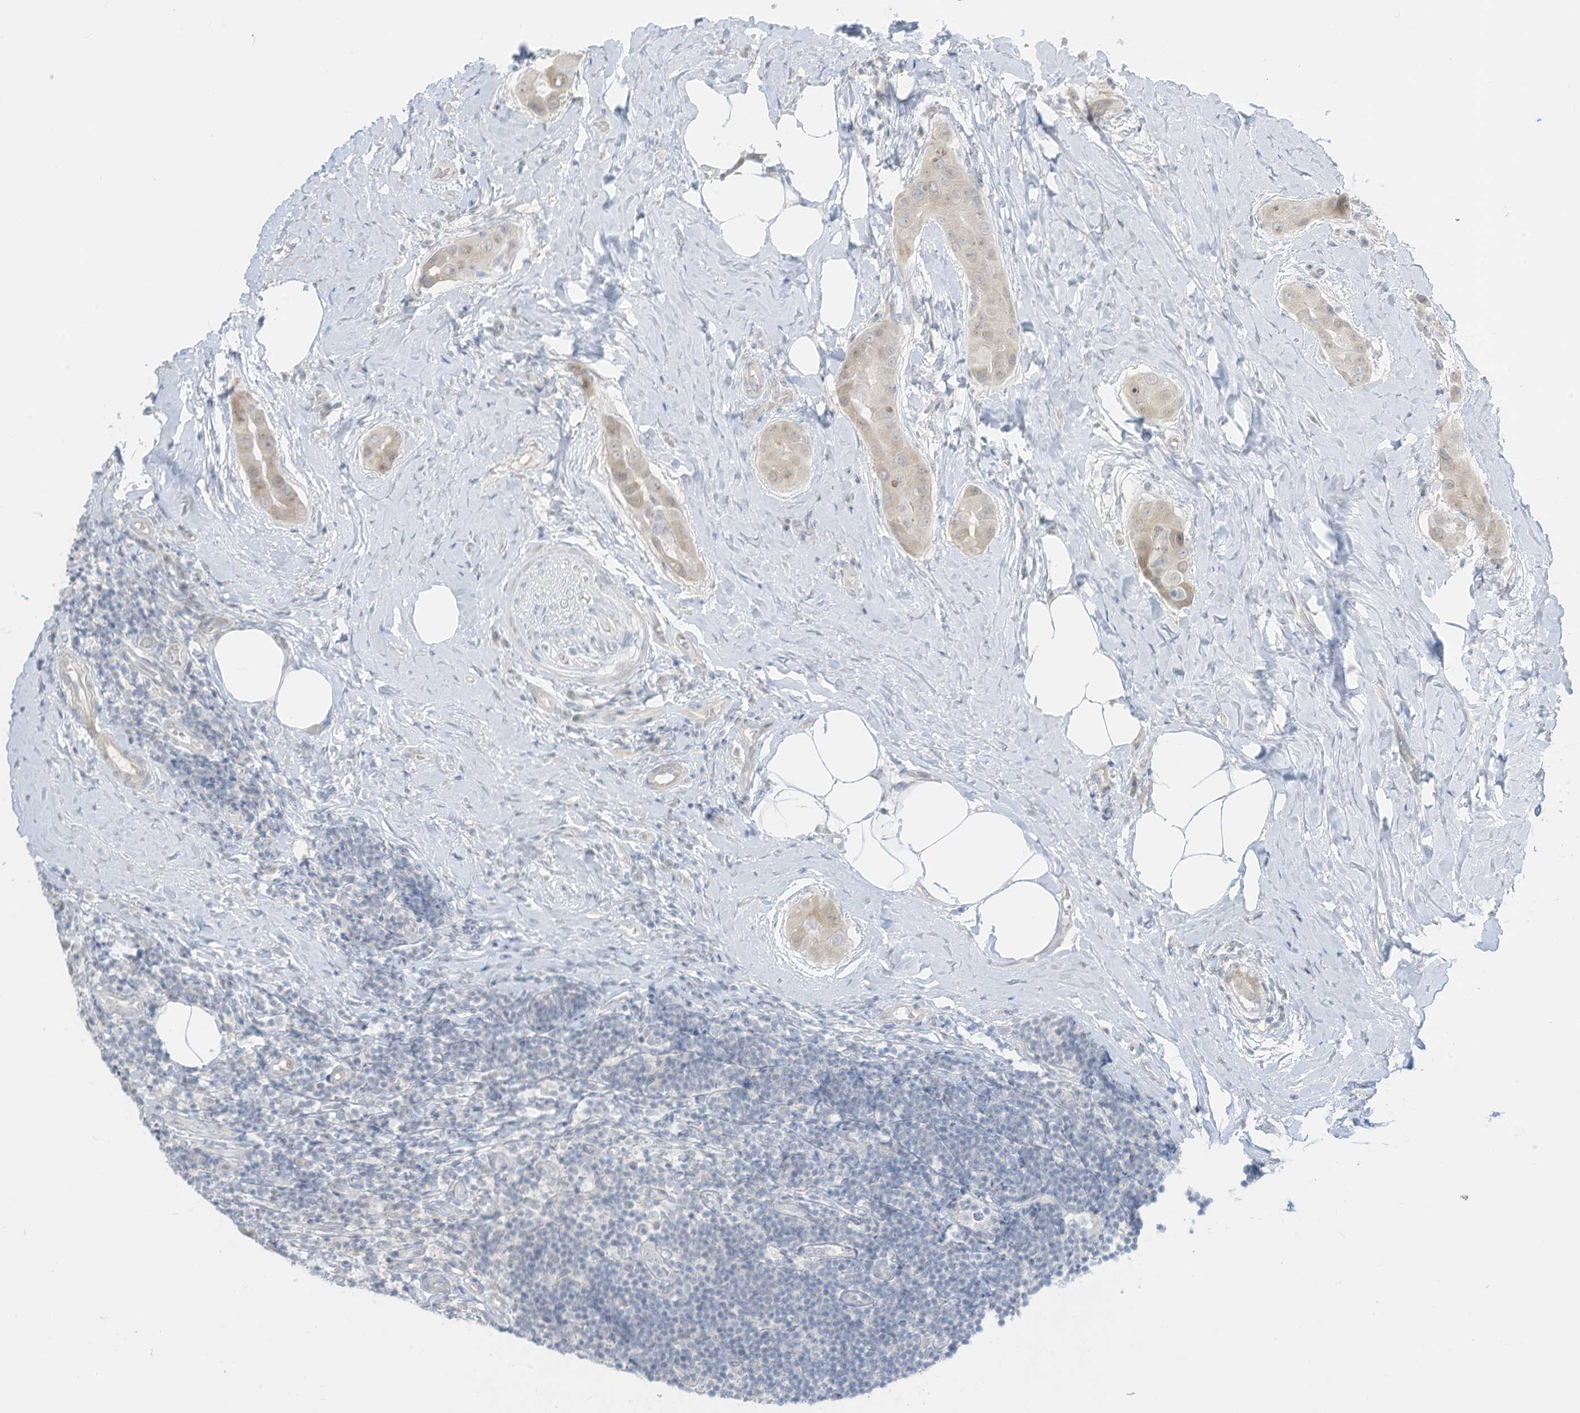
{"staining": {"intensity": "weak", "quantity": "<25%", "location": "cytoplasmic/membranous"}, "tissue": "thyroid cancer", "cell_type": "Tumor cells", "image_type": "cancer", "snomed": [{"axis": "morphology", "description": "Papillary adenocarcinoma, NOS"}, {"axis": "topography", "description": "Thyroid gland"}], "caption": "High power microscopy histopathology image of an IHC micrograph of thyroid cancer (papillary adenocarcinoma), revealing no significant staining in tumor cells.", "gene": "ASPRV1", "patient": {"sex": "male", "age": 33}}